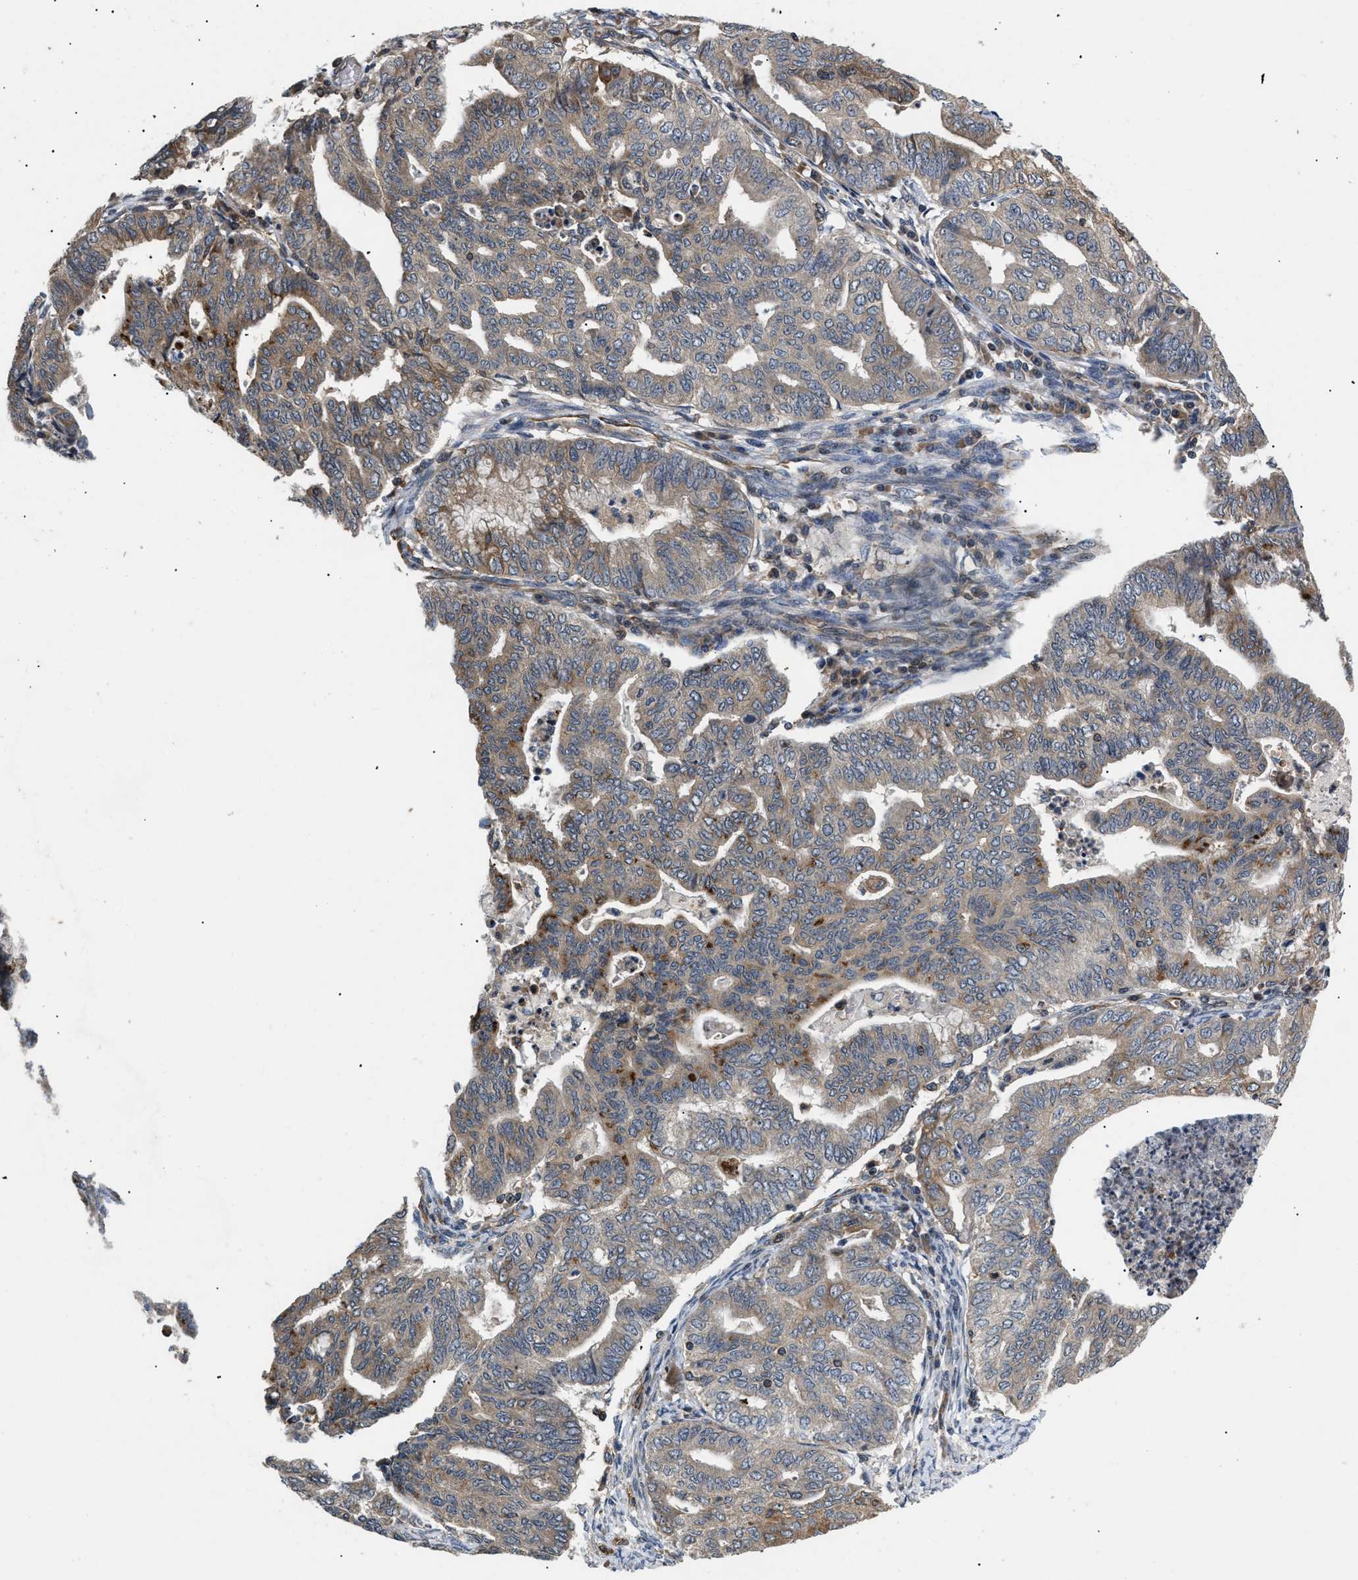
{"staining": {"intensity": "moderate", "quantity": "<25%", "location": "cytoplasmic/membranous"}, "tissue": "endometrial cancer", "cell_type": "Tumor cells", "image_type": "cancer", "snomed": [{"axis": "morphology", "description": "Adenocarcinoma, NOS"}, {"axis": "topography", "description": "Endometrium"}], "caption": "Approximately <25% of tumor cells in endometrial cancer display moderate cytoplasmic/membranous protein expression as visualized by brown immunohistochemical staining.", "gene": "HMGCR", "patient": {"sex": "female", "age": 79}}